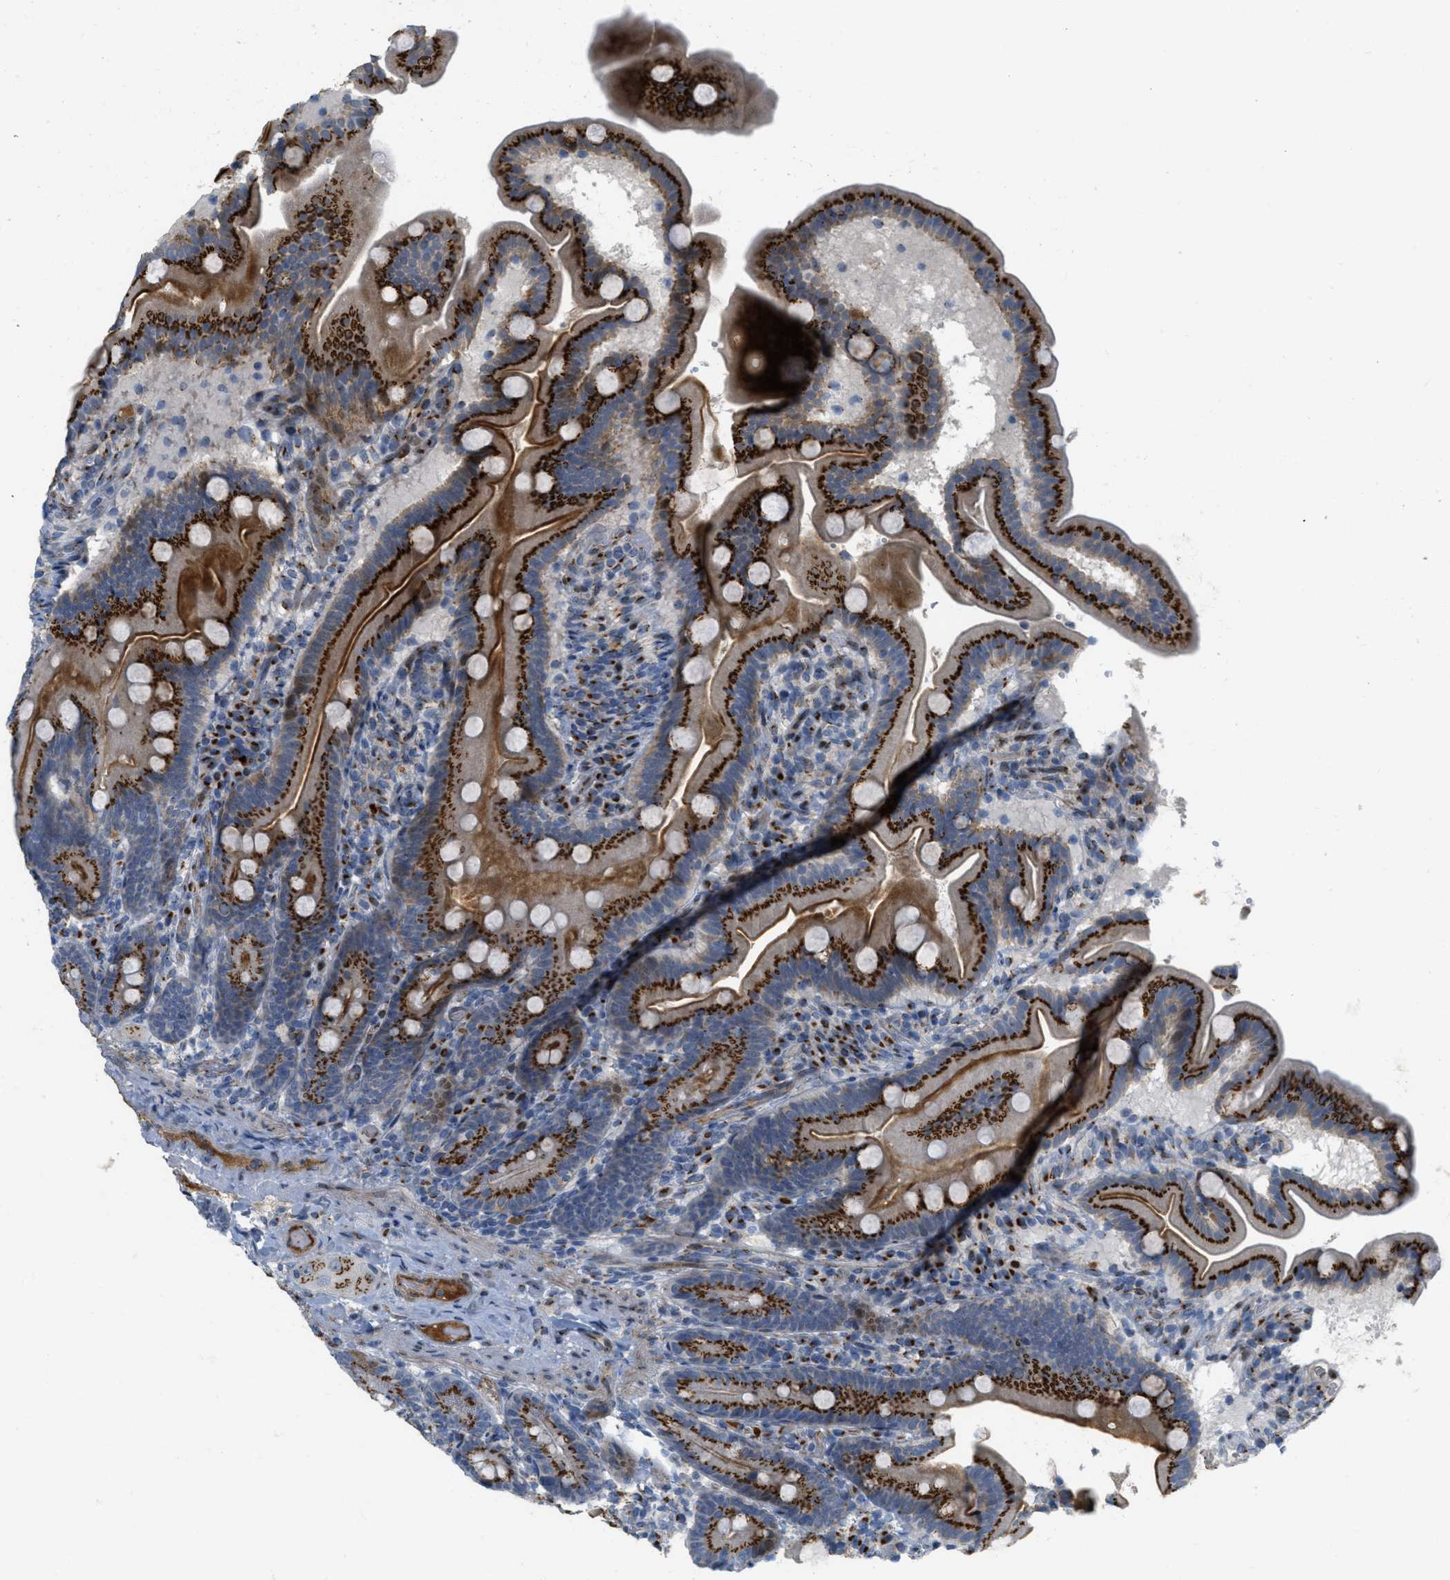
{"staining": {"intensity": "strong", "quantity": ">75%", "location": "cytoplasmic/membranous"}, "tissue": "duodenum", "cell_type": "Glandular cells", "image_type": "normal", "snomed": [{"axis": "morphology", "description": "Normal tissue, NOS"}, {"axis": "topography", "description": "Duodenum"}], "caption": "DAB (3,3'-diaminobenzidine) immunohistochemical staining of normal duodenum shows strong cytoplasmic/membranous protein expression in about >75% of glandular cells. (Stains: DAB in brown, nuclei in blue, Microscopy: brightfield microscopy at high magnification).", "gene": "ZFPL1", "patient": {"sex": "male", "age": 54}}